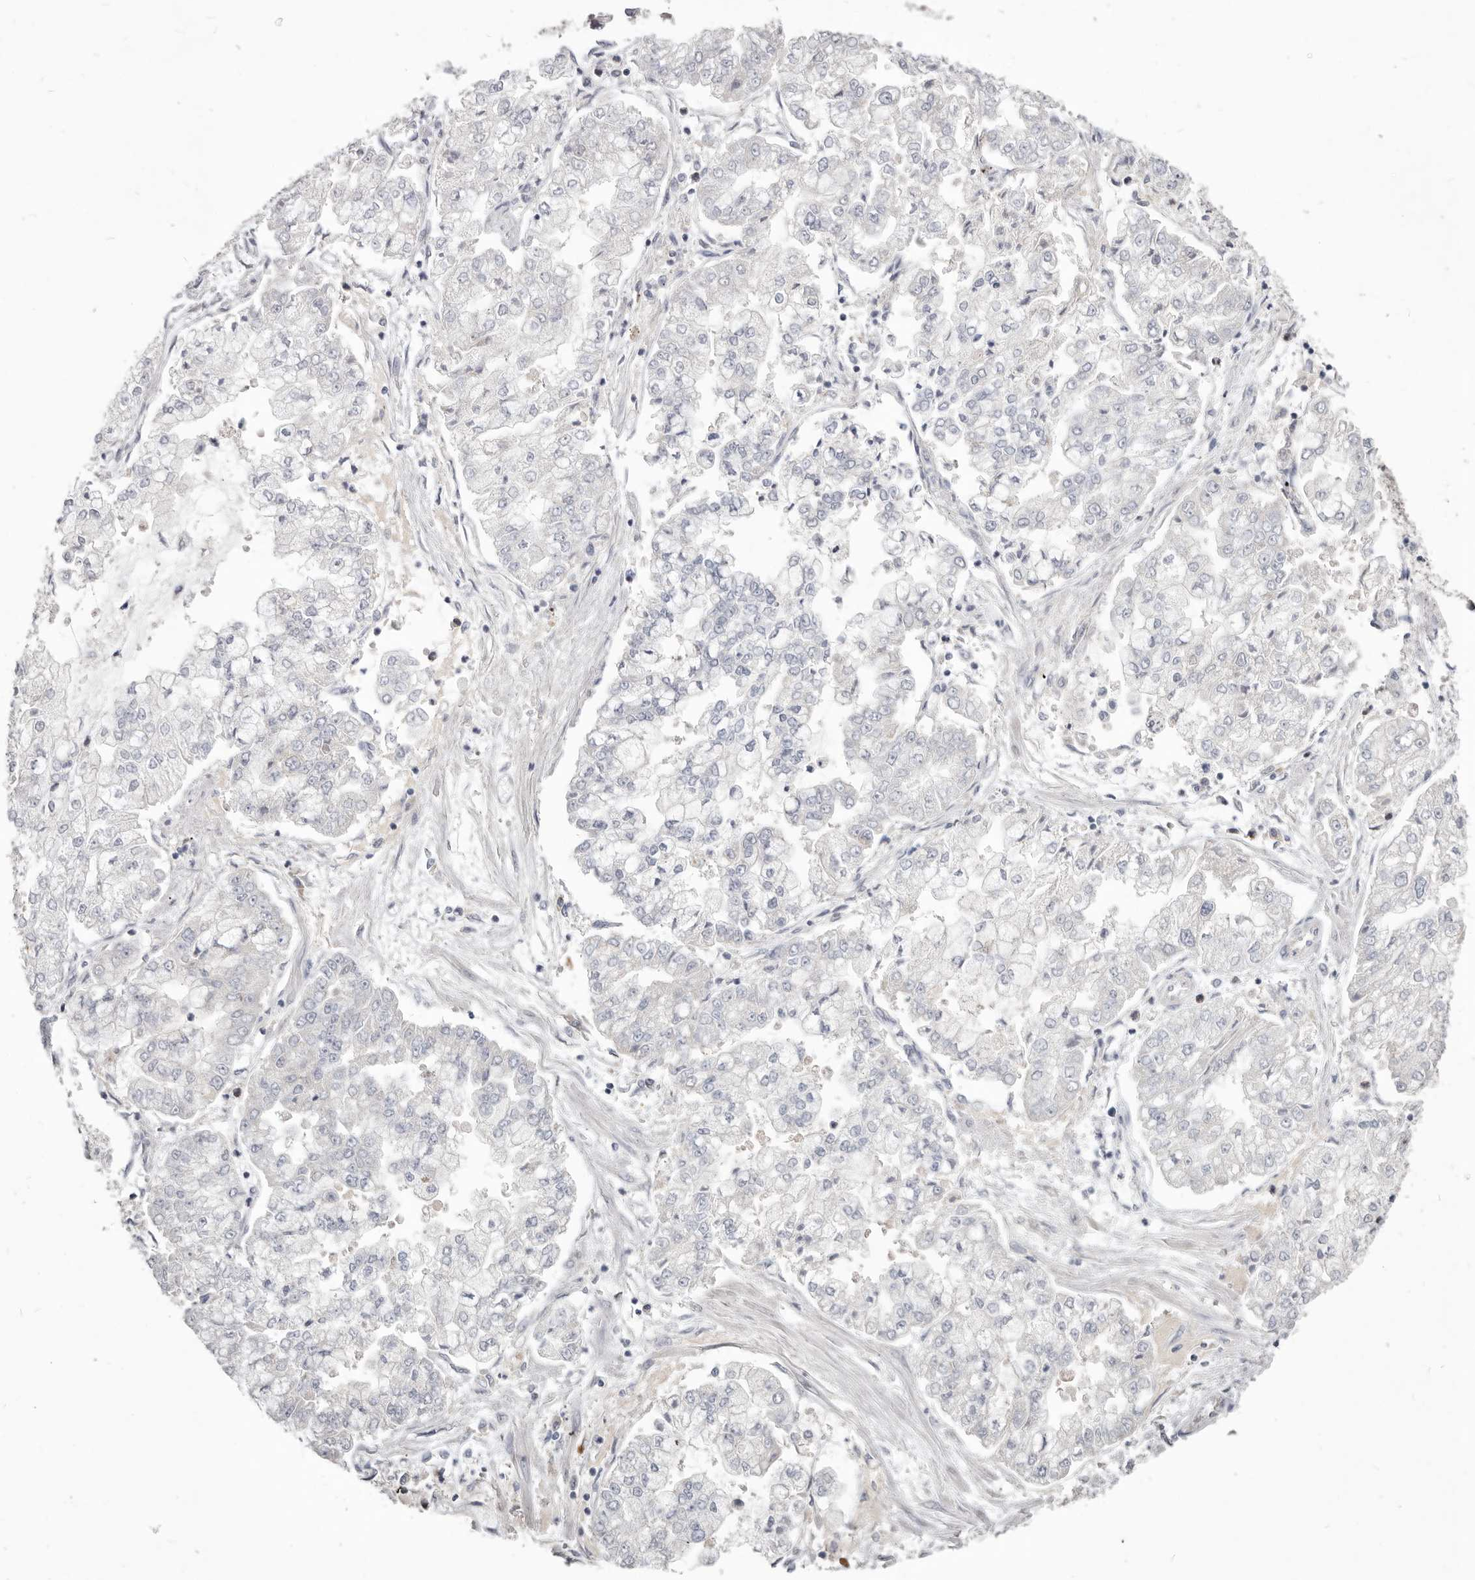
{"staining": {"intensity": "negative", "quantity": "none", "location": "none"}, "tissue": "stomach cancer", "cell_type": "Tumor cells", "image_type": "cancer", "snomed": [{"axis": "morphology", "description": "Adenocarcinoma, NOS"}, {"axis": "topography", "description": "Stomach"}], "caption": "An IHC photomicrograph of stomach cancer is shown. There is no staining in tumor cells of stomach cancer. The staining was performed using DAB to visualize the protein expression in brown, while the nuclei were stained in blue with hematoxylin (Magnification: 20x).", "gene": "WDR77", "patient": {"sex": "male", "age": 76}}